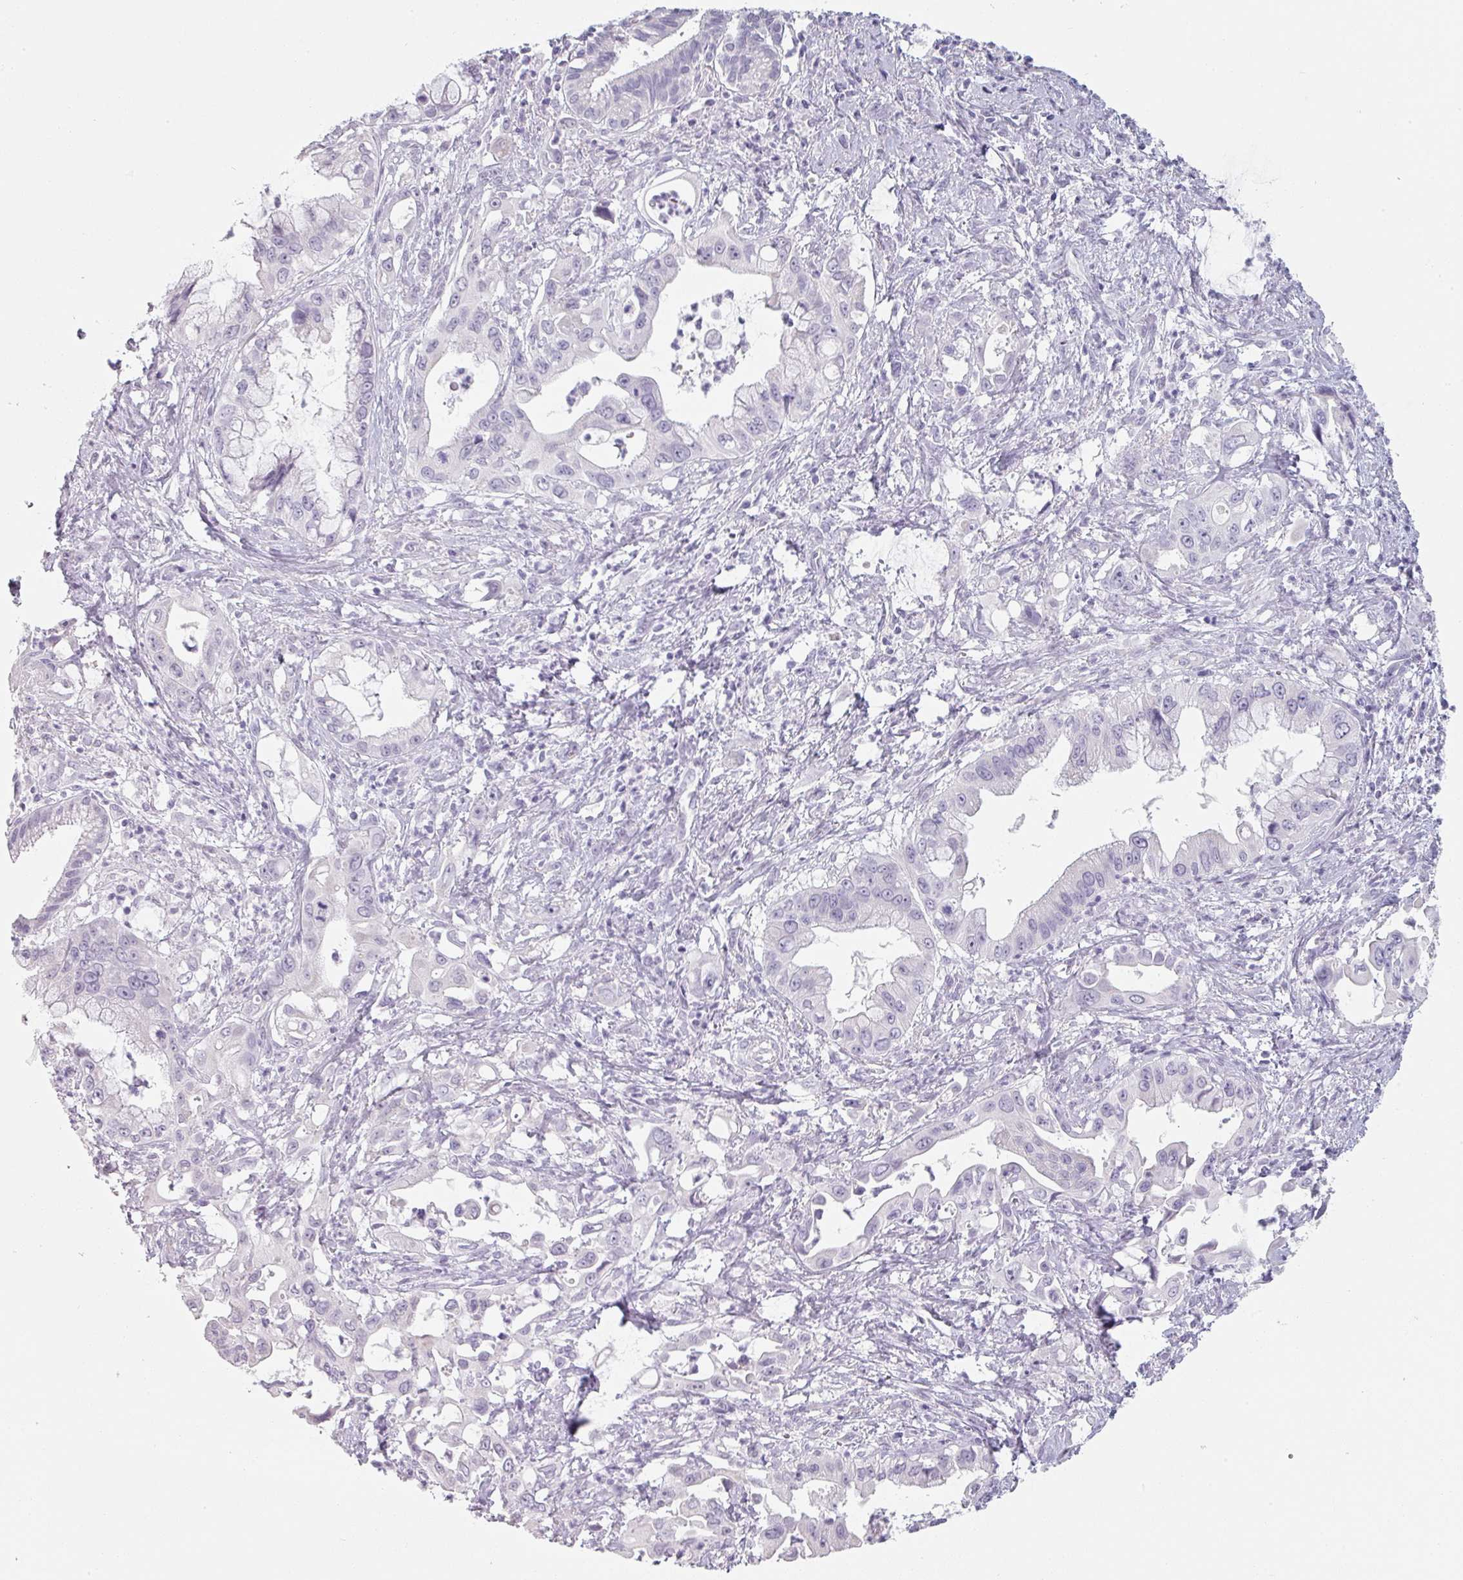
{"staining": {"intensity": "negative", "quantity": "none", "location": "none"}, "tissue": "pancreatic cancer", "cell_type": "Tumor cells", "image_type": "cancer", "snomed": [{"axis": "morphology", "description": "Adenocarcinoma, NOS"}, {"axis": "topography", "description": "Pancreas"}], "caption": "IHC micrograph of neoplastic tissue: human adenocarcinoma (pancreatic) stained with DAB shows no significant protein expression in tumor cells. (DAB immunohistochemistry, high magnification).", "gene": "SFTPA1", "patient": {"sex": "male", "age": 61}}